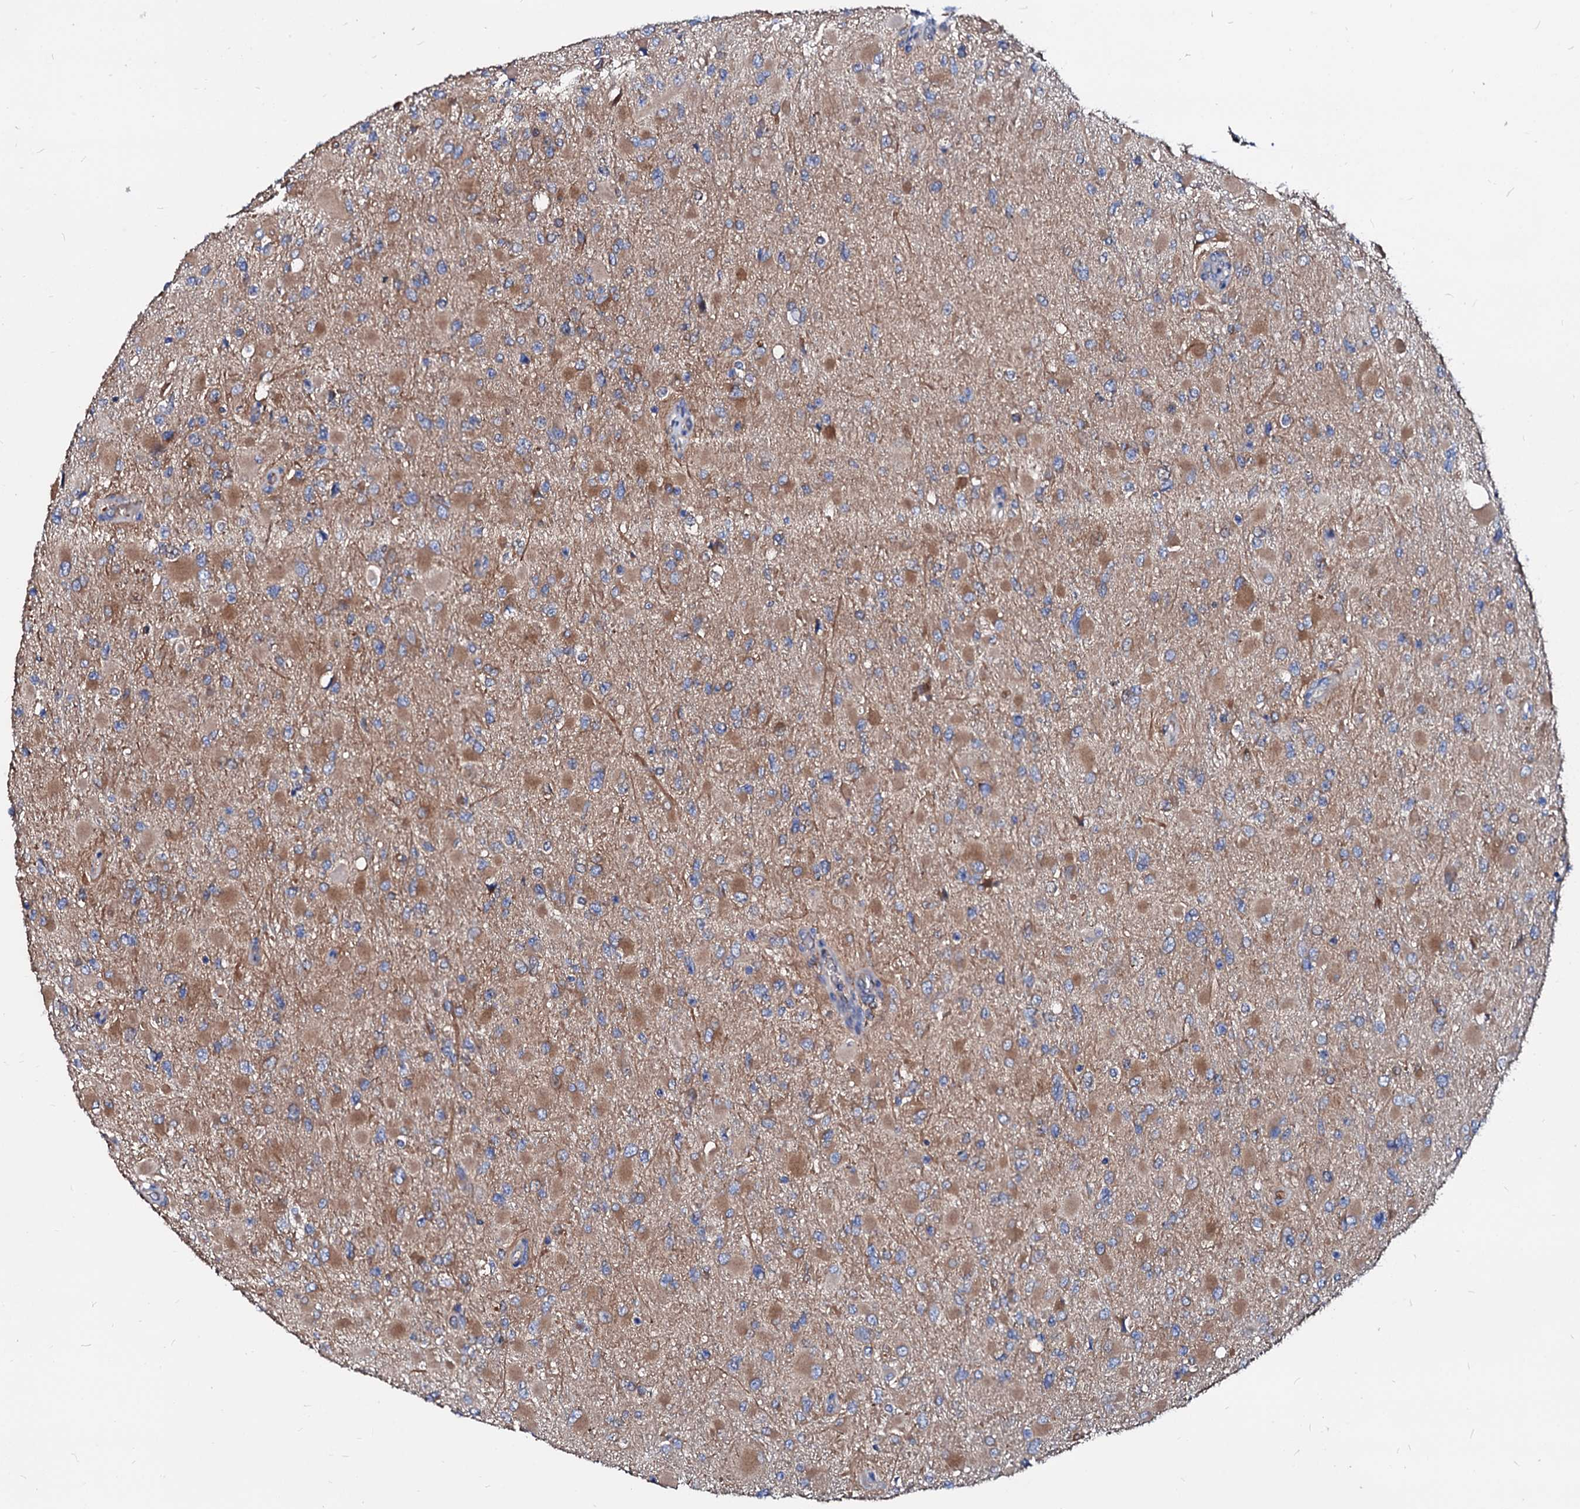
{"staining": {"intensity": "moderate", "quantity": "25%-75%", "location": "cytoplasmic/membranous"}, "tissue": "glioma", "cell_type": "Tumor cells", "image_type": "cancer", "snomed": [{"axis": "morphology", "description": "Glioma, malignant, High grade"}, {"axis": "topography", "description": "Cerebral cortex"}], "caption": "Immunohistochemical staining of human glioma exhibits medium levels of moderate cytoplasmic/membranous expression in about 25%-75% of tumor cells.", "gene": "CSKMT", "patient": {"sex": "female", "age": 36}}